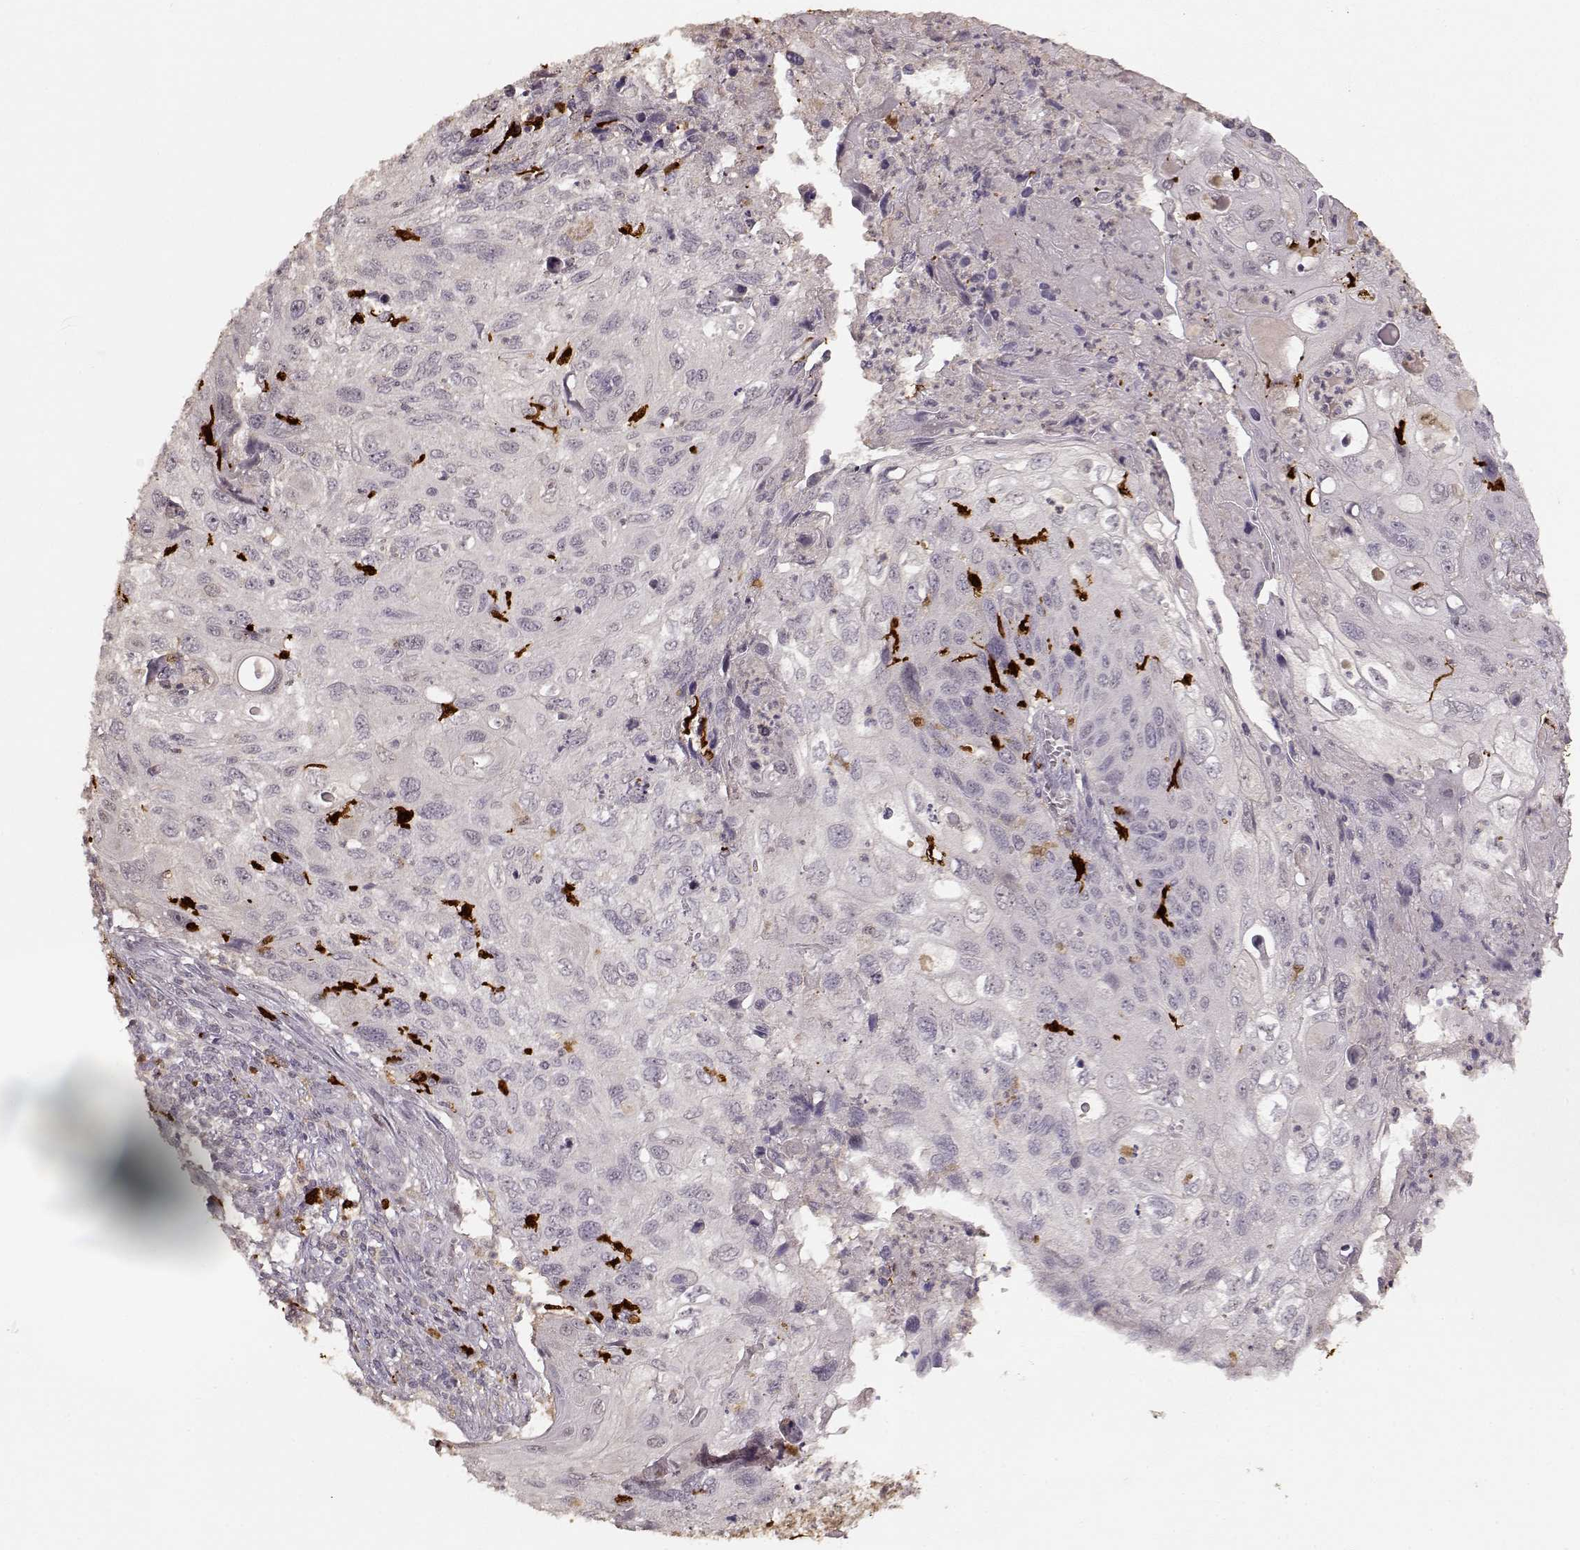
{"staining": {"intensity": "negative", "quantity": "none", "location": "none"}, "tissue": "cervical cancer", "cell_type": "Tumor cells", "image_type": "cancer", "snomed": [{"axis": "morphology", "description": "Squamous cell carcinoma, NOS"}, {"axis": "topography", "description": "Cervix"}], "caption": "Immunohistochemical staining of cervical cancer displays no significant positivity in tumor cells.", "gene": "S100B", "patient": {"sex": "female", "age": 70}}